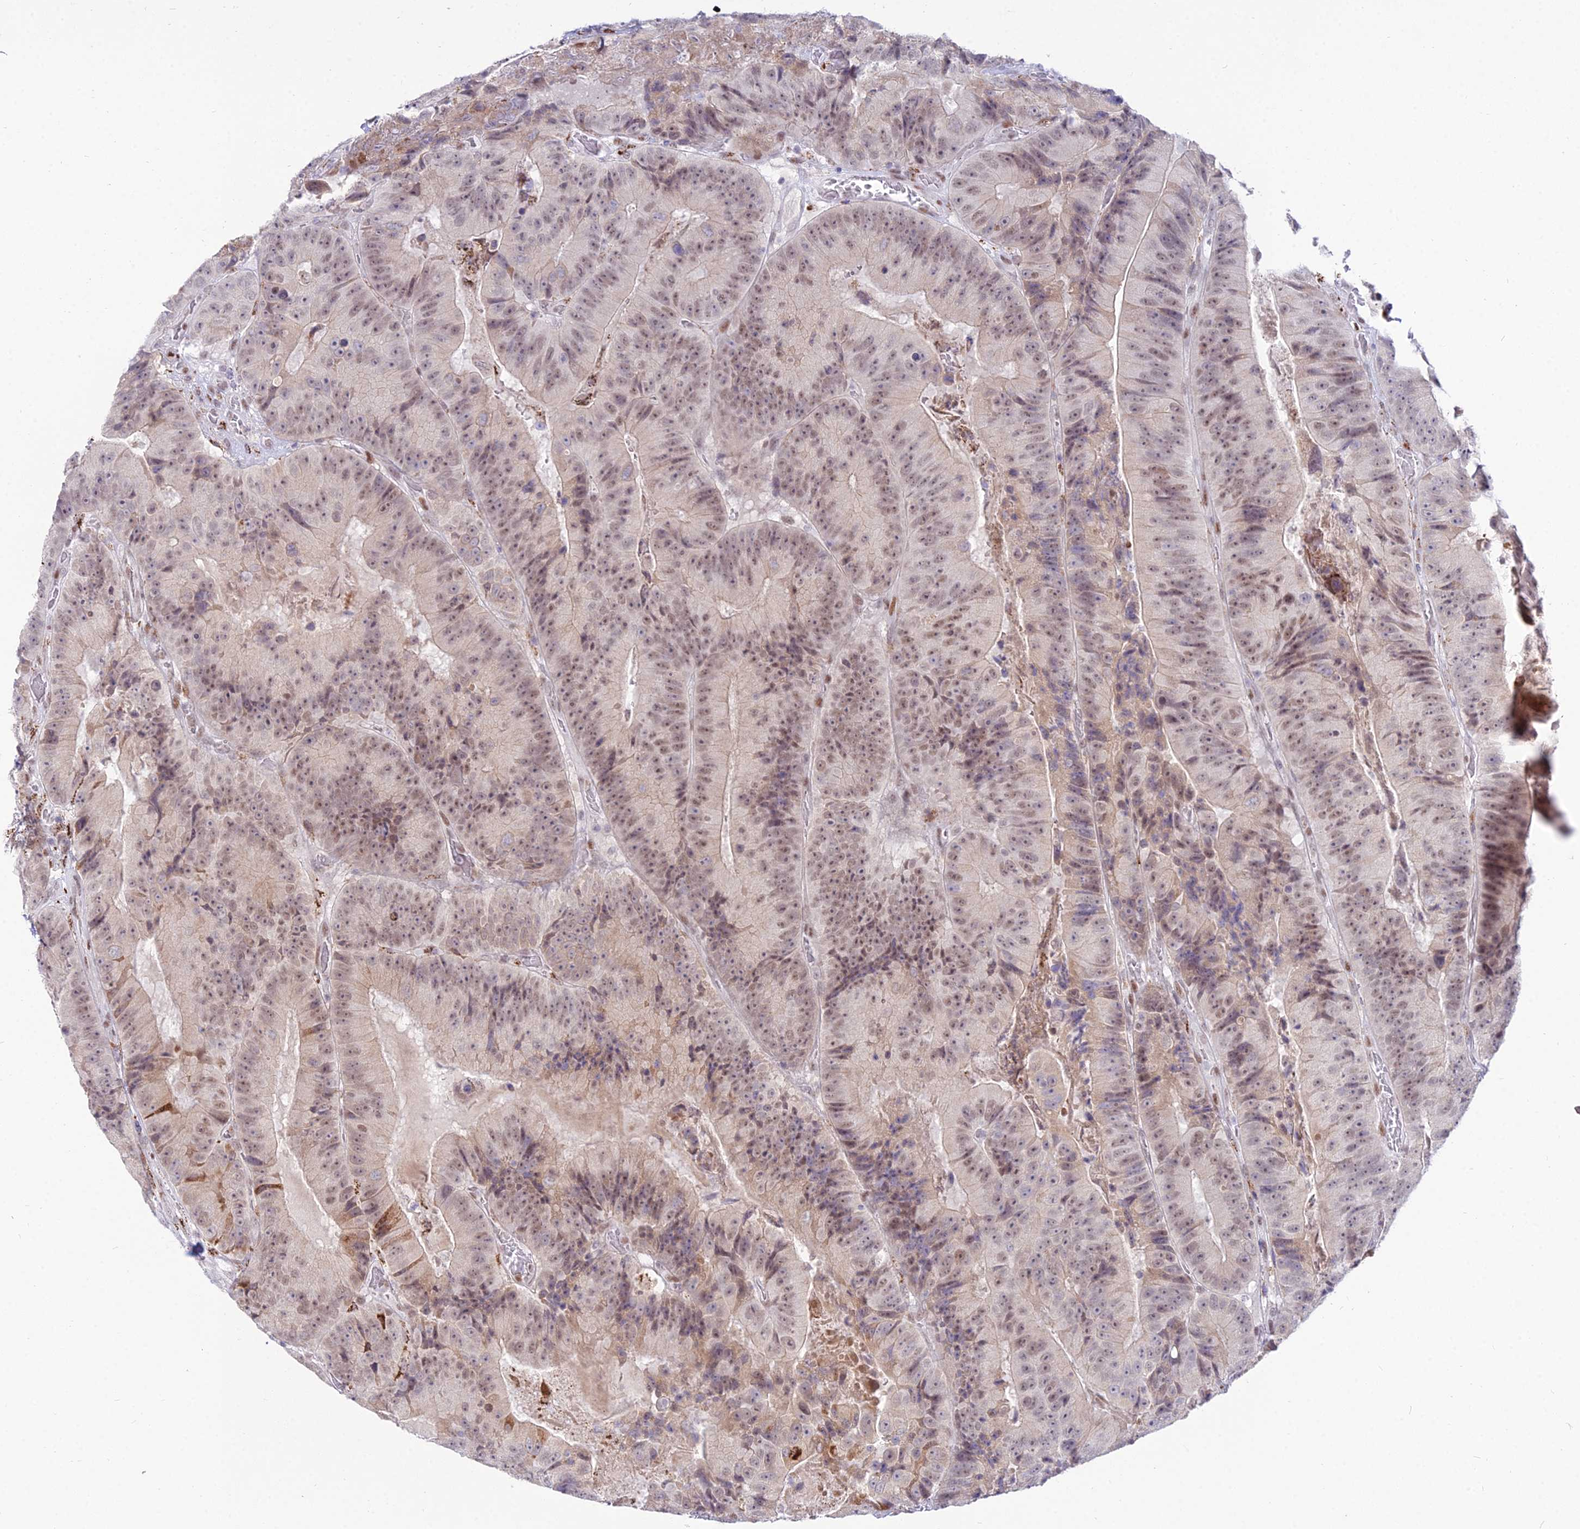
{"staining": {"intensity": "weak", "quantity": ">75%", "location": "cytoplasmic/membranous,nuclear"}, "tissue": "colorectal cancer", "cell_type": "Tumor cells", "image_type": "cancer", "snomed": [{"axis": "morphology", "description": "Adenocarcinoma, NOS"}, {"axis": "topography", "description": "Colon"}], "caption": "Adenocarcinoma (colorectal) stained with a brown dye exhibits weak cytoplasmic/membranous and nuclear positive staining in about >75% of tumor cells.", "gene": "C6orf163", "patient": {"sex": "female", "age": 86}}